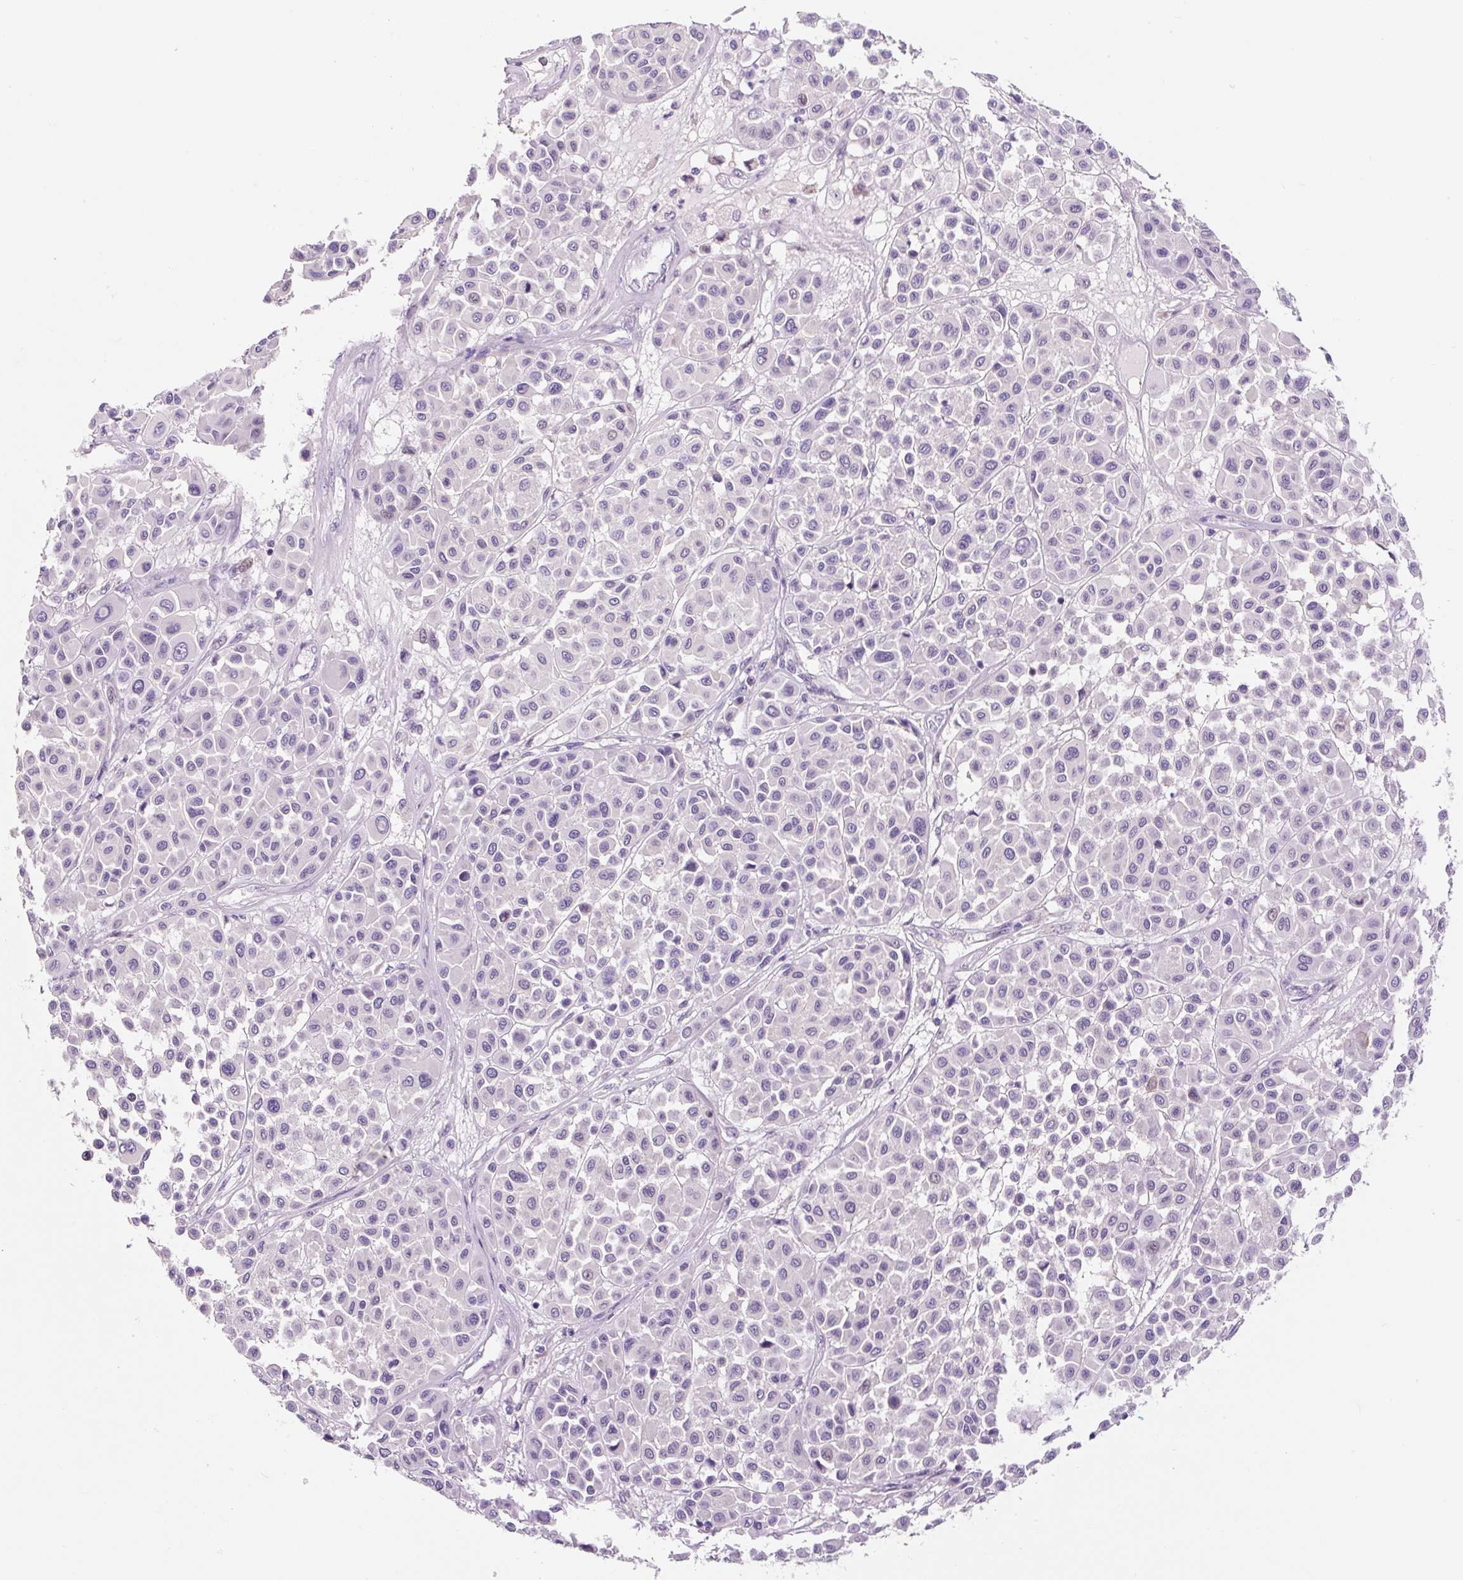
{"staining": {"intensity": "negative", "quantity": "none", "location": "none"}, "tissue": "melanoma", "cell_type": "Tumor cells", "image_type": "cancer", "snomed": [{"axis": "morphology", "description": "Malignant melanoma, Metastatic site"}, {"axis": "topography", "description": "Soft tissue"}], "caption": "Immunohistochemistry (IHC) photomicrograph of neoplastic tissue: malignant melanoma (metastatic site) stained with DAB (3,3'-diaminobenzidine) exhibits no significant protein positivity in tumor cells. Nuclei are stained in blue.", "gene": "SYP", "patient": {"sex": "male", "age": 41}}